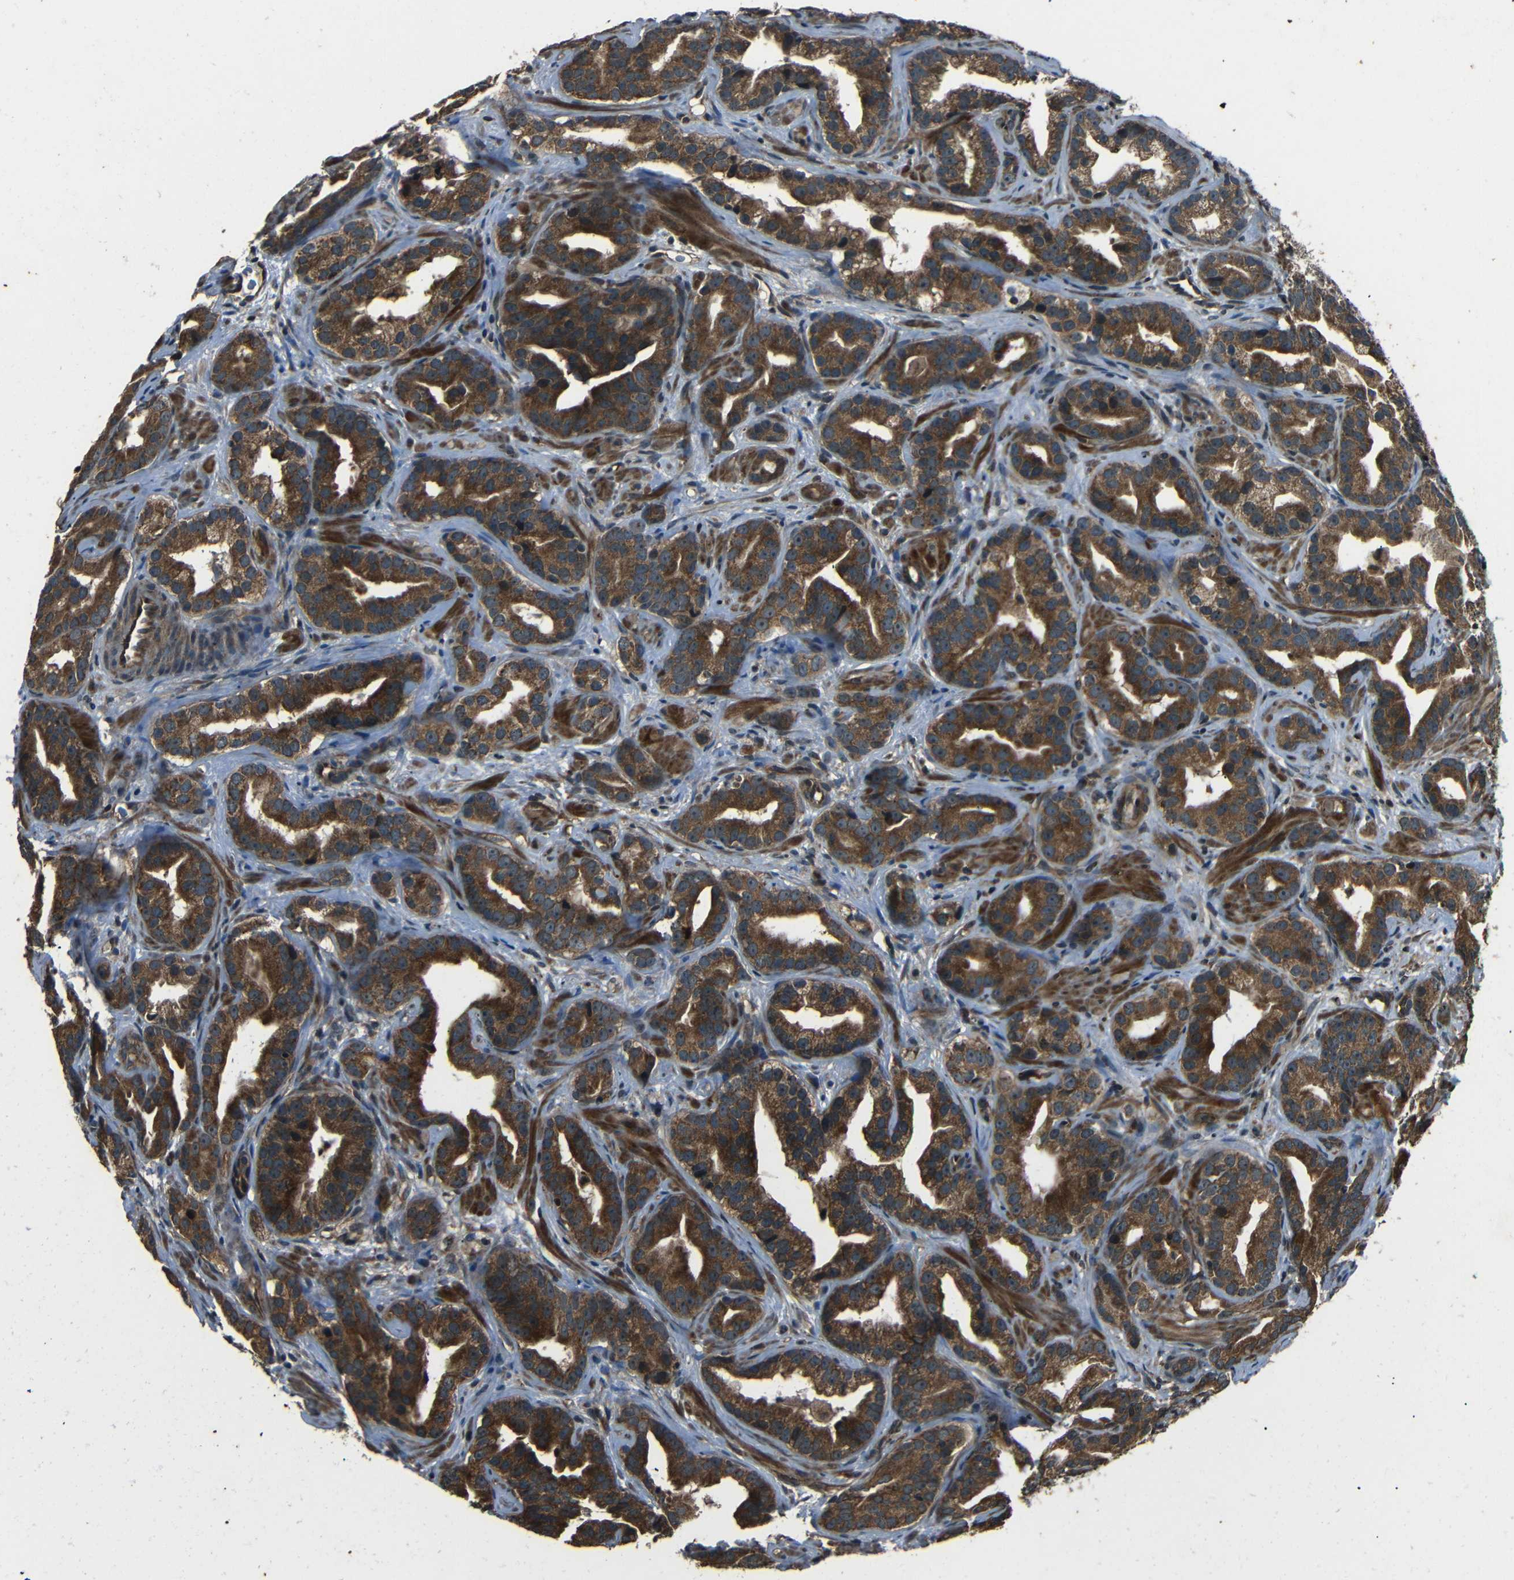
{"staining": {"intensity": "strong", "quantity": ">75%", "location": "cytoplasmic/membranous"}, "tissue": "prostate cancer", "cell_type": "Tumor cells", "image_type": "cancer", "snomed": [{"axis": "morphology", "description": "Adenocarcinoma, Low grade"}, {"axis": "topography", "description": "Prostate"}], "caption": "IHC of human prostate cancer (low-grade adenocarcinoma) exhibits high levels of strong cytoplasmic/membranous expression in about >75% of tumor cells.", "gene": "PLK2", "patient": {"sex": "male", "age": 59}}